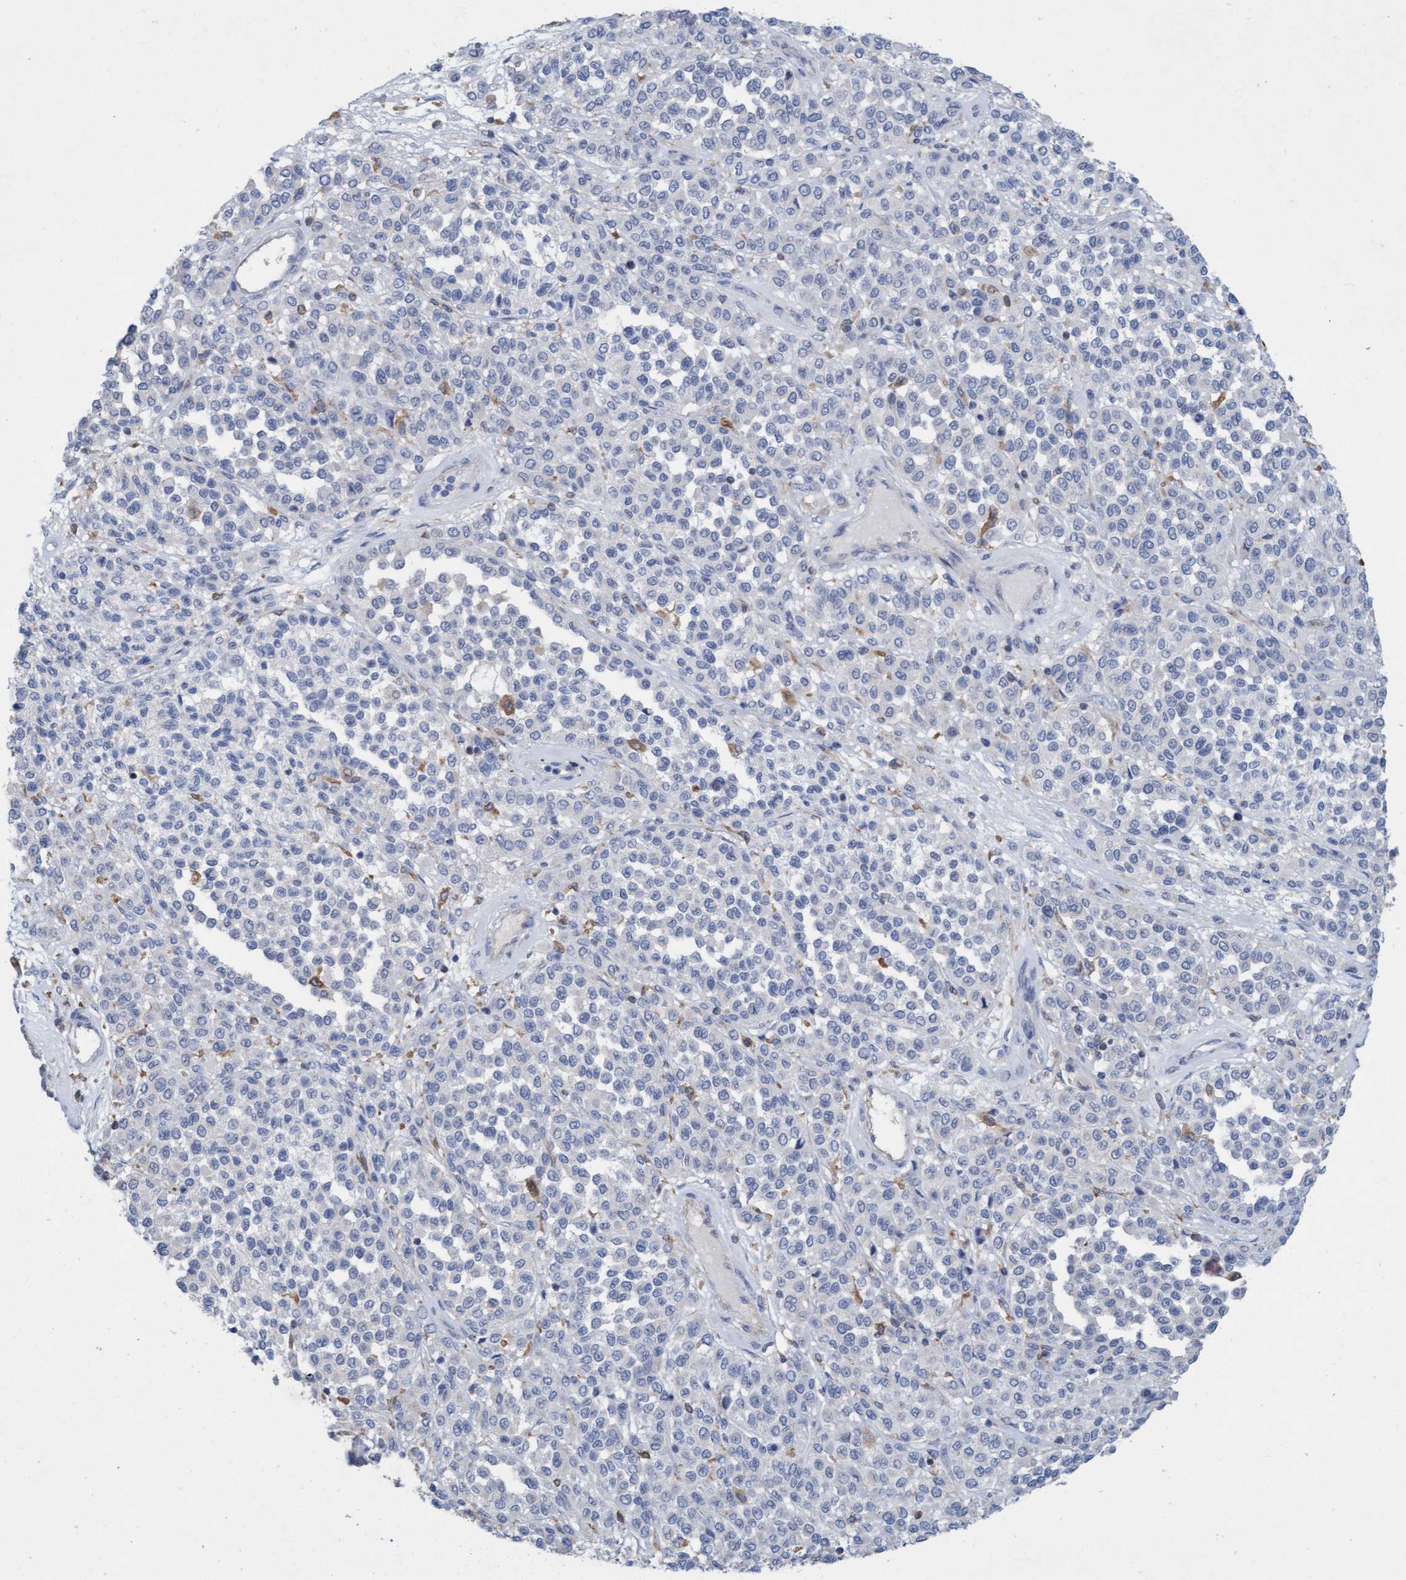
{"staining": {"intensity": "negative", "quantity": "none", "location": "none"}, "tissue": "melanoma", "cell_type": "Tumor cells", "image_type": "cancer", "snomed": [{"axis": "morphology", "description": "Malignant melanoma, Metastatic site"}, {"axis": "topography", "description": "Pancreas"}], "caption": "A histopathology image of human melanoma is negative for staining in tumor cells.", "gene": "SIGIRR", "patient": {"sex": "female", "age": 30}}